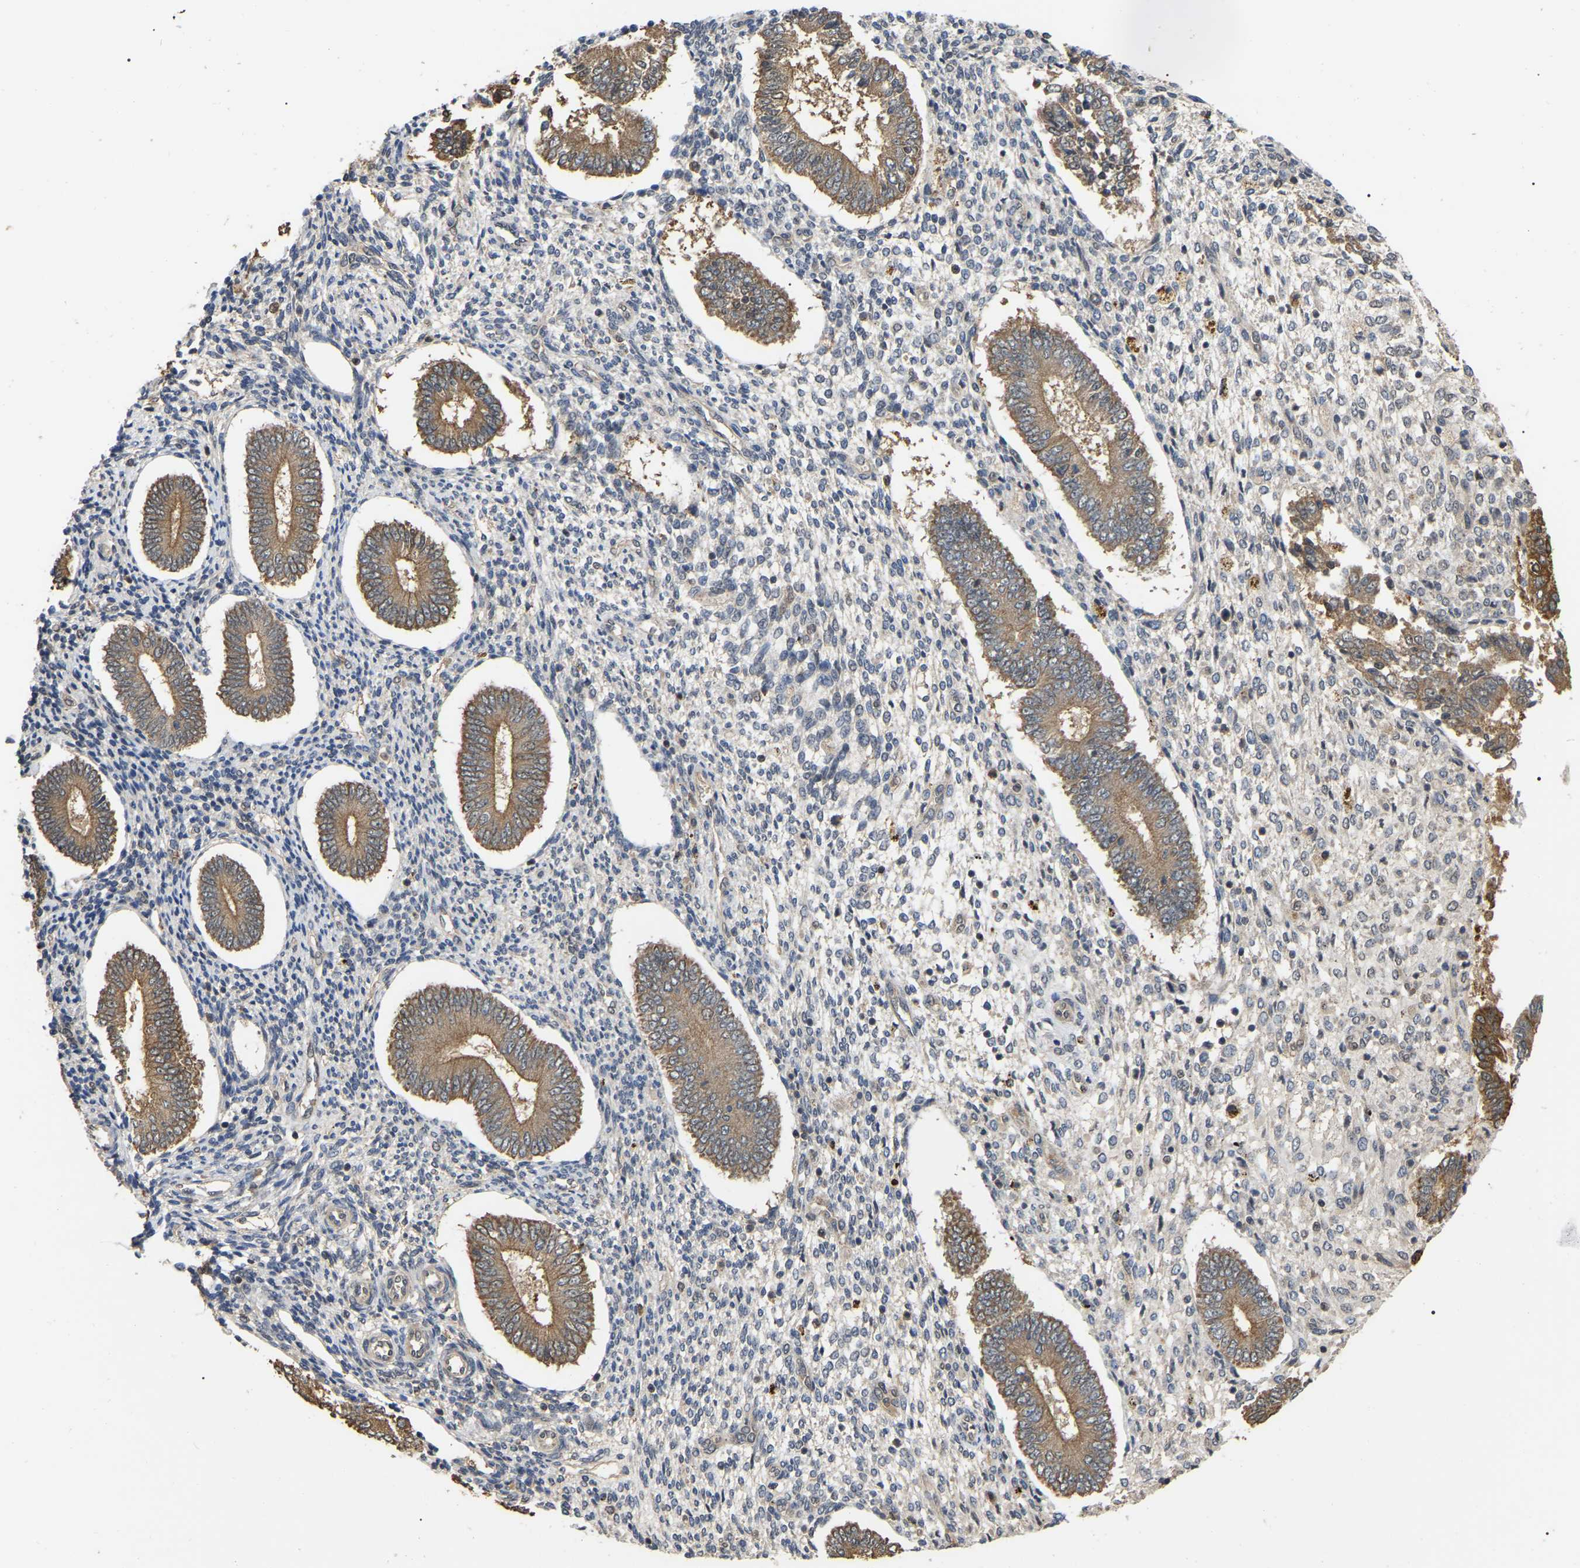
{"staining": {"intensity": "weak", "quantity": "<25%", "location": "cytoplasmic/membranous"}, "tissue": "endometrium", "cell_type": "Cells in endometrial stroma", "image_type": "normal", "snomed": [{"axis": "morphology", "description": "Normal tissue, NOS"}, {"axis": "topography", "description": "Endometrium"}], "caption": "An image of endometrium stained for a protein demonstrates no brown staining in cells in endometrial stroma. (Immunohistochemistry (ihc), brightfield microscopy, high magnification).", "gene": "FAM219A", "patient": {"sex": "female", "age": 42}}